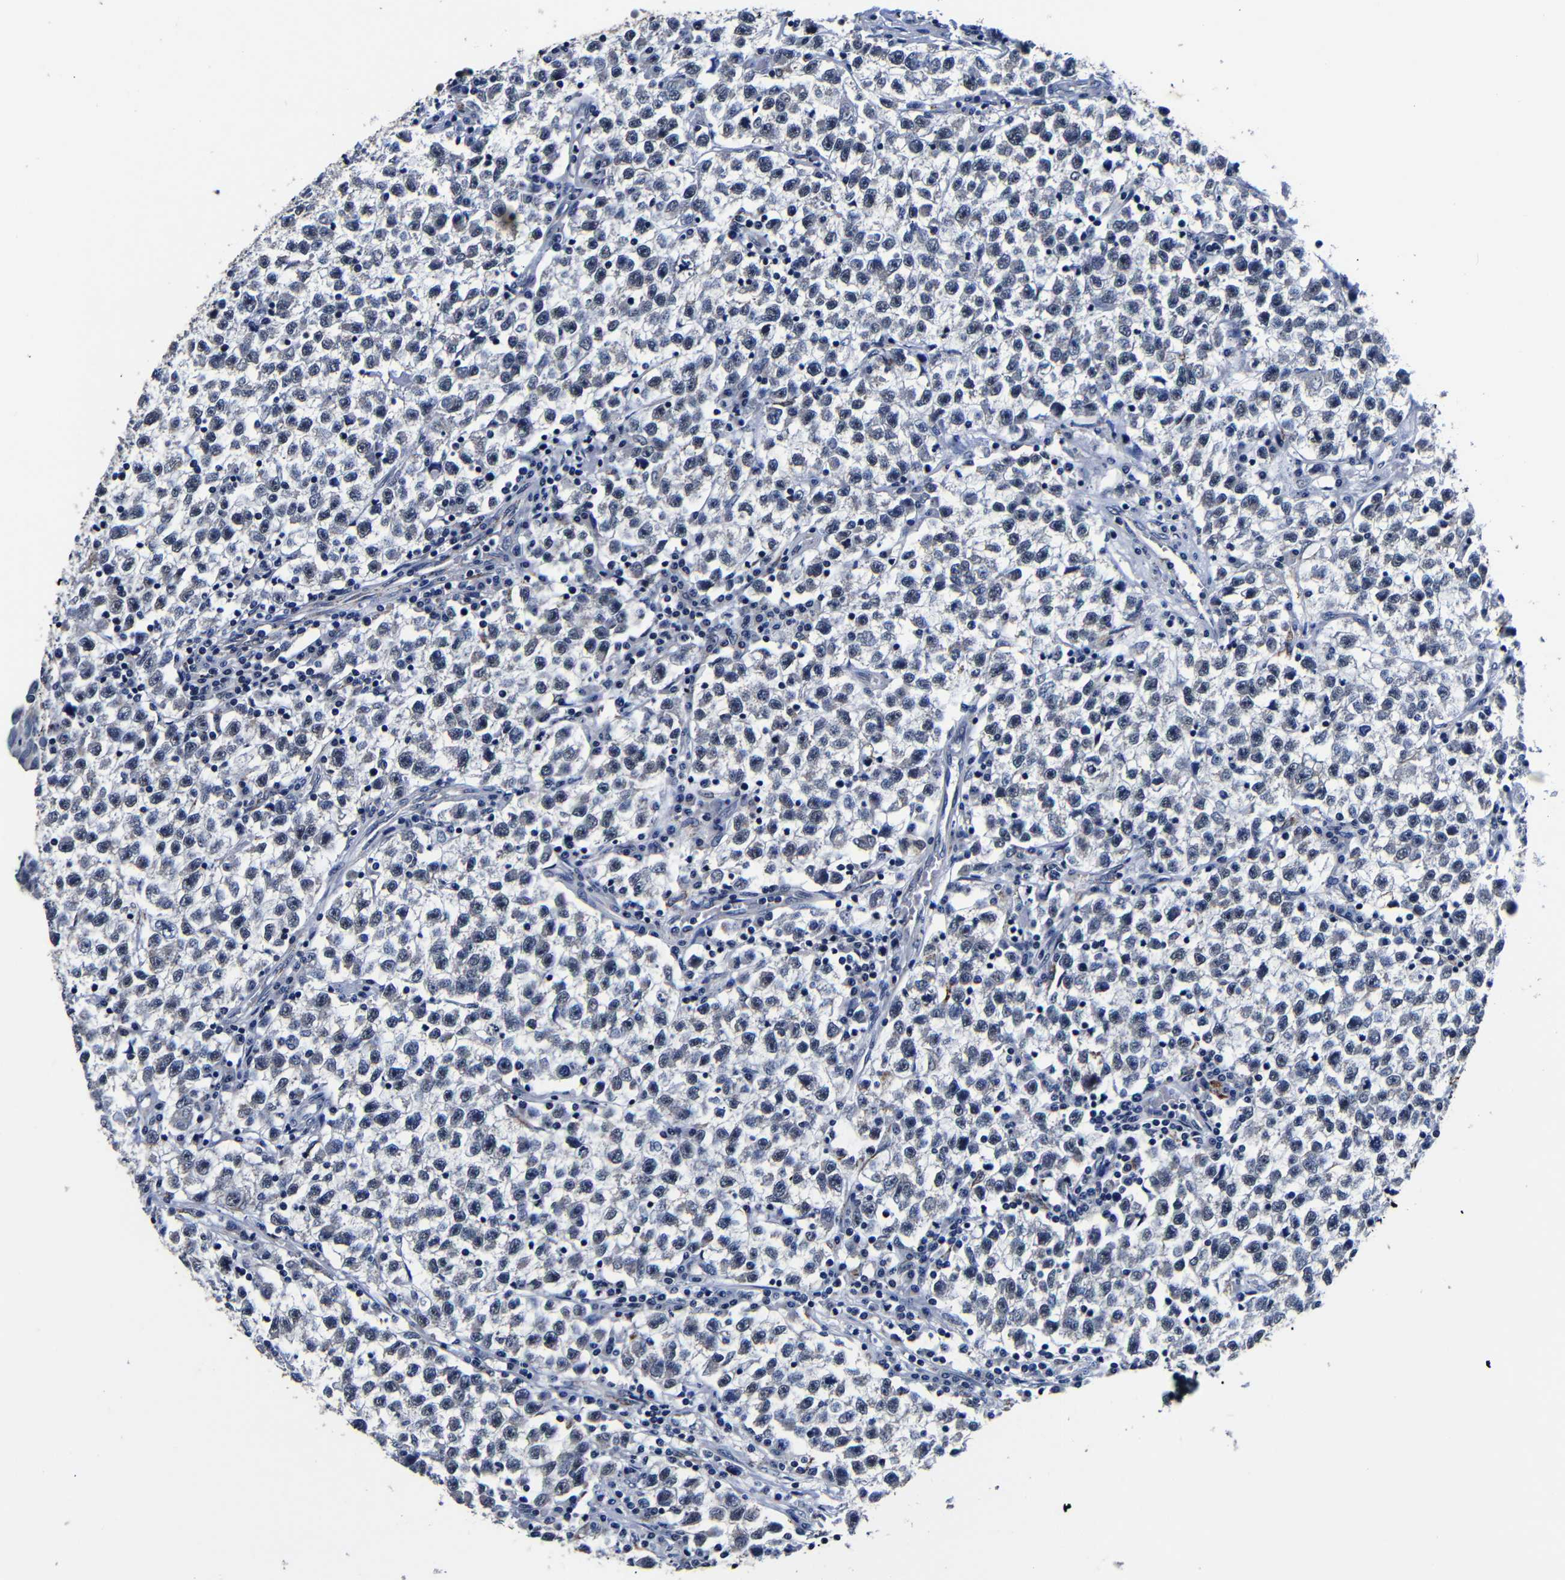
{"staining": {"intensity": "negative", "quantity": "none", "location": "none"}, "tissue": "testis cancer", "cell_type": "Tumor cells", "image_type": "cancer", "snomed": [{"axis": "morphology", "description": "Seminoma, NOS"}, {"axis": "topography", "description": "Testis"}], "caption": "IHC micrograph of neoplastic tissue: testis cancer stained with DAB demonstrates no significant protein staining in tumor cells.", "gene": "DEPP1", "patient": {"sex": "male", "age": 22}}